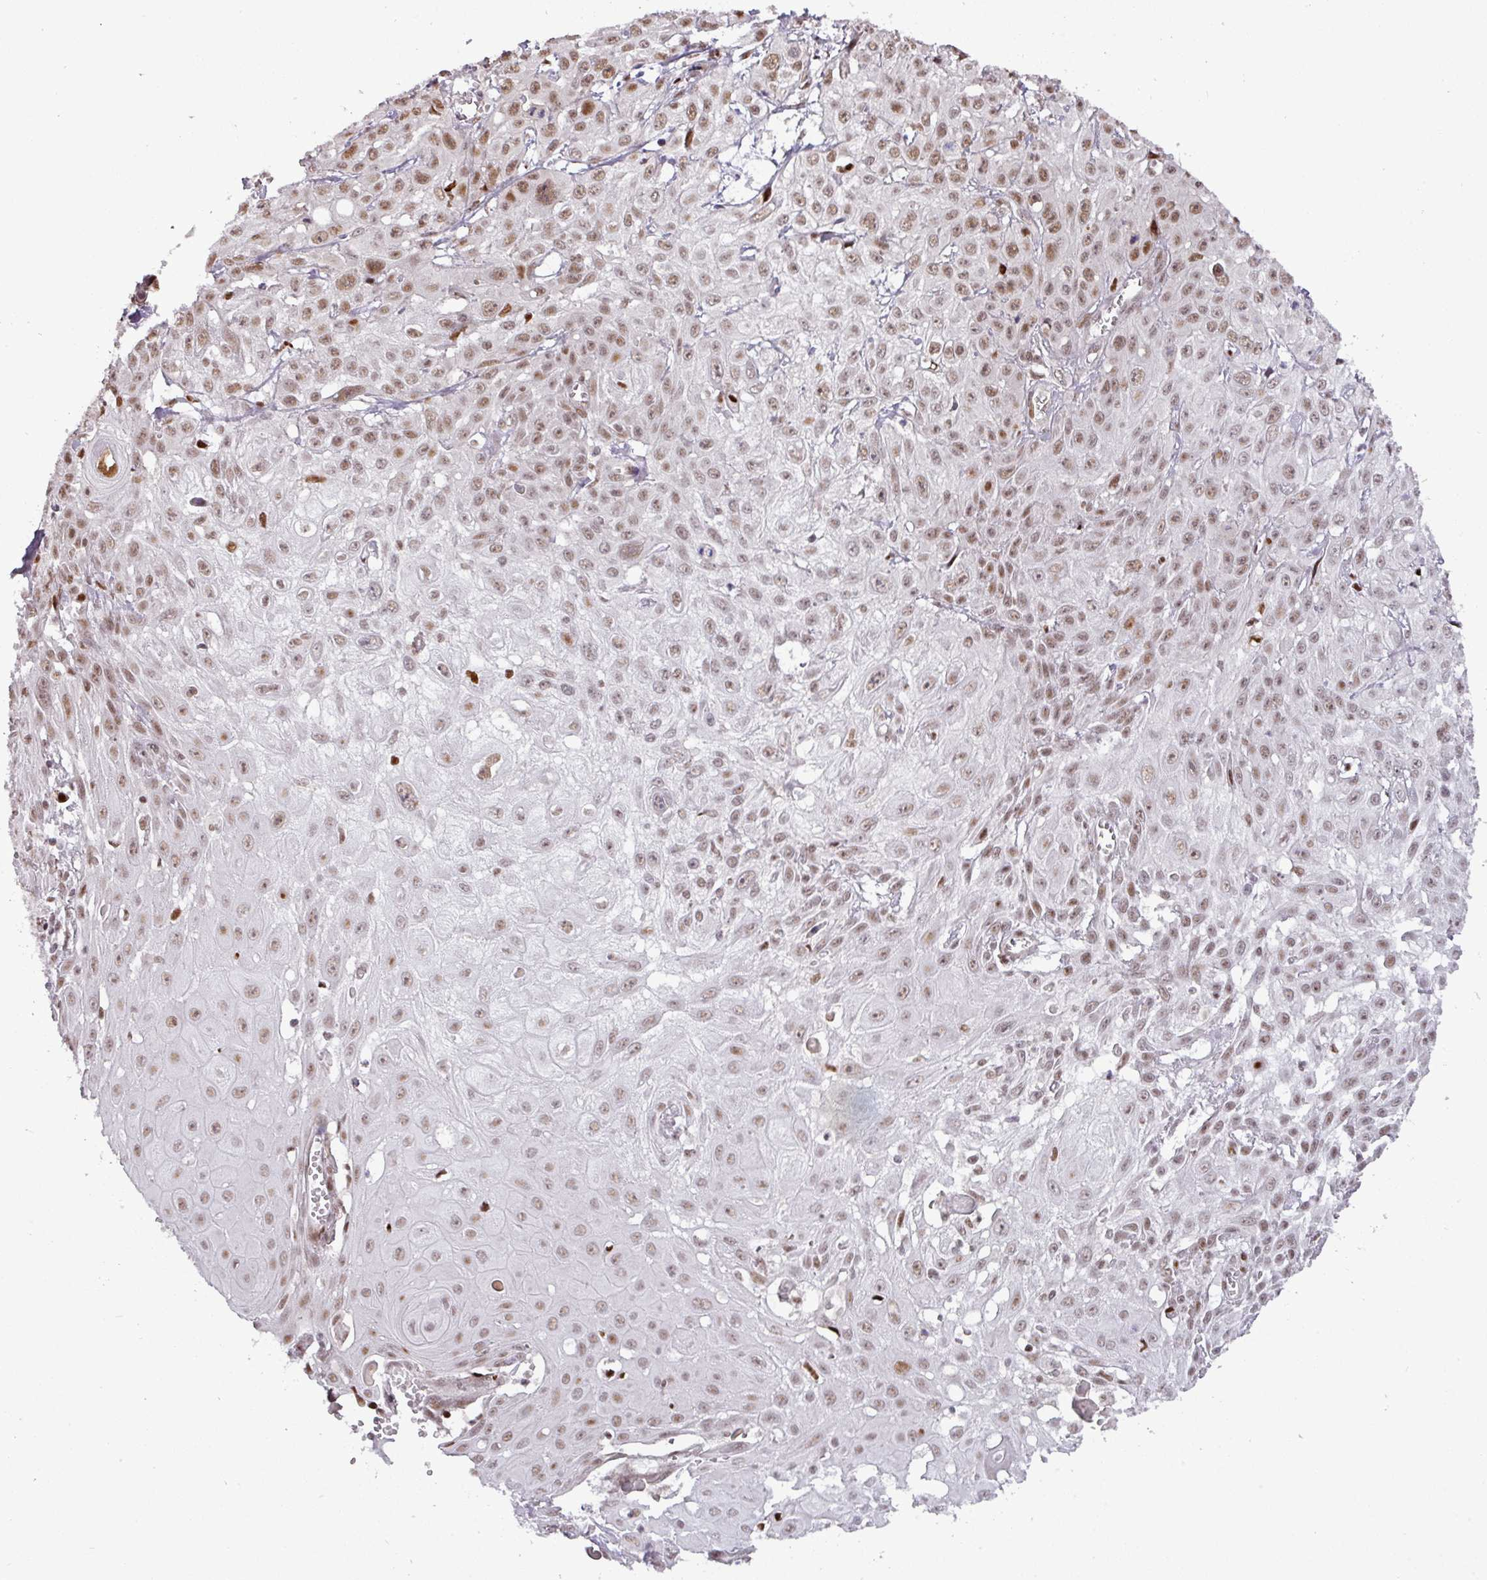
{"staining": {"intensity": "moderate", "quantity": ">75%", "location": "nuclear"}, "tissue": "skin cancer", "cell_type": "Tumor cells", "image_type": "cancer", "snomed": [{"axis": "morphology", "description": "Squamous cell carcinoma, NOS"}, {"axis": "topography", "description": "Skin"}, {"axis": "topography", "description": "Vulva"}], "caption": "A brown stain shows moderate nuclear staining of a protein in human skin squamous cell carcinoma tumor cells.", "gene": "MYSM1", "patient": {"sex": "female", "age": 71}}